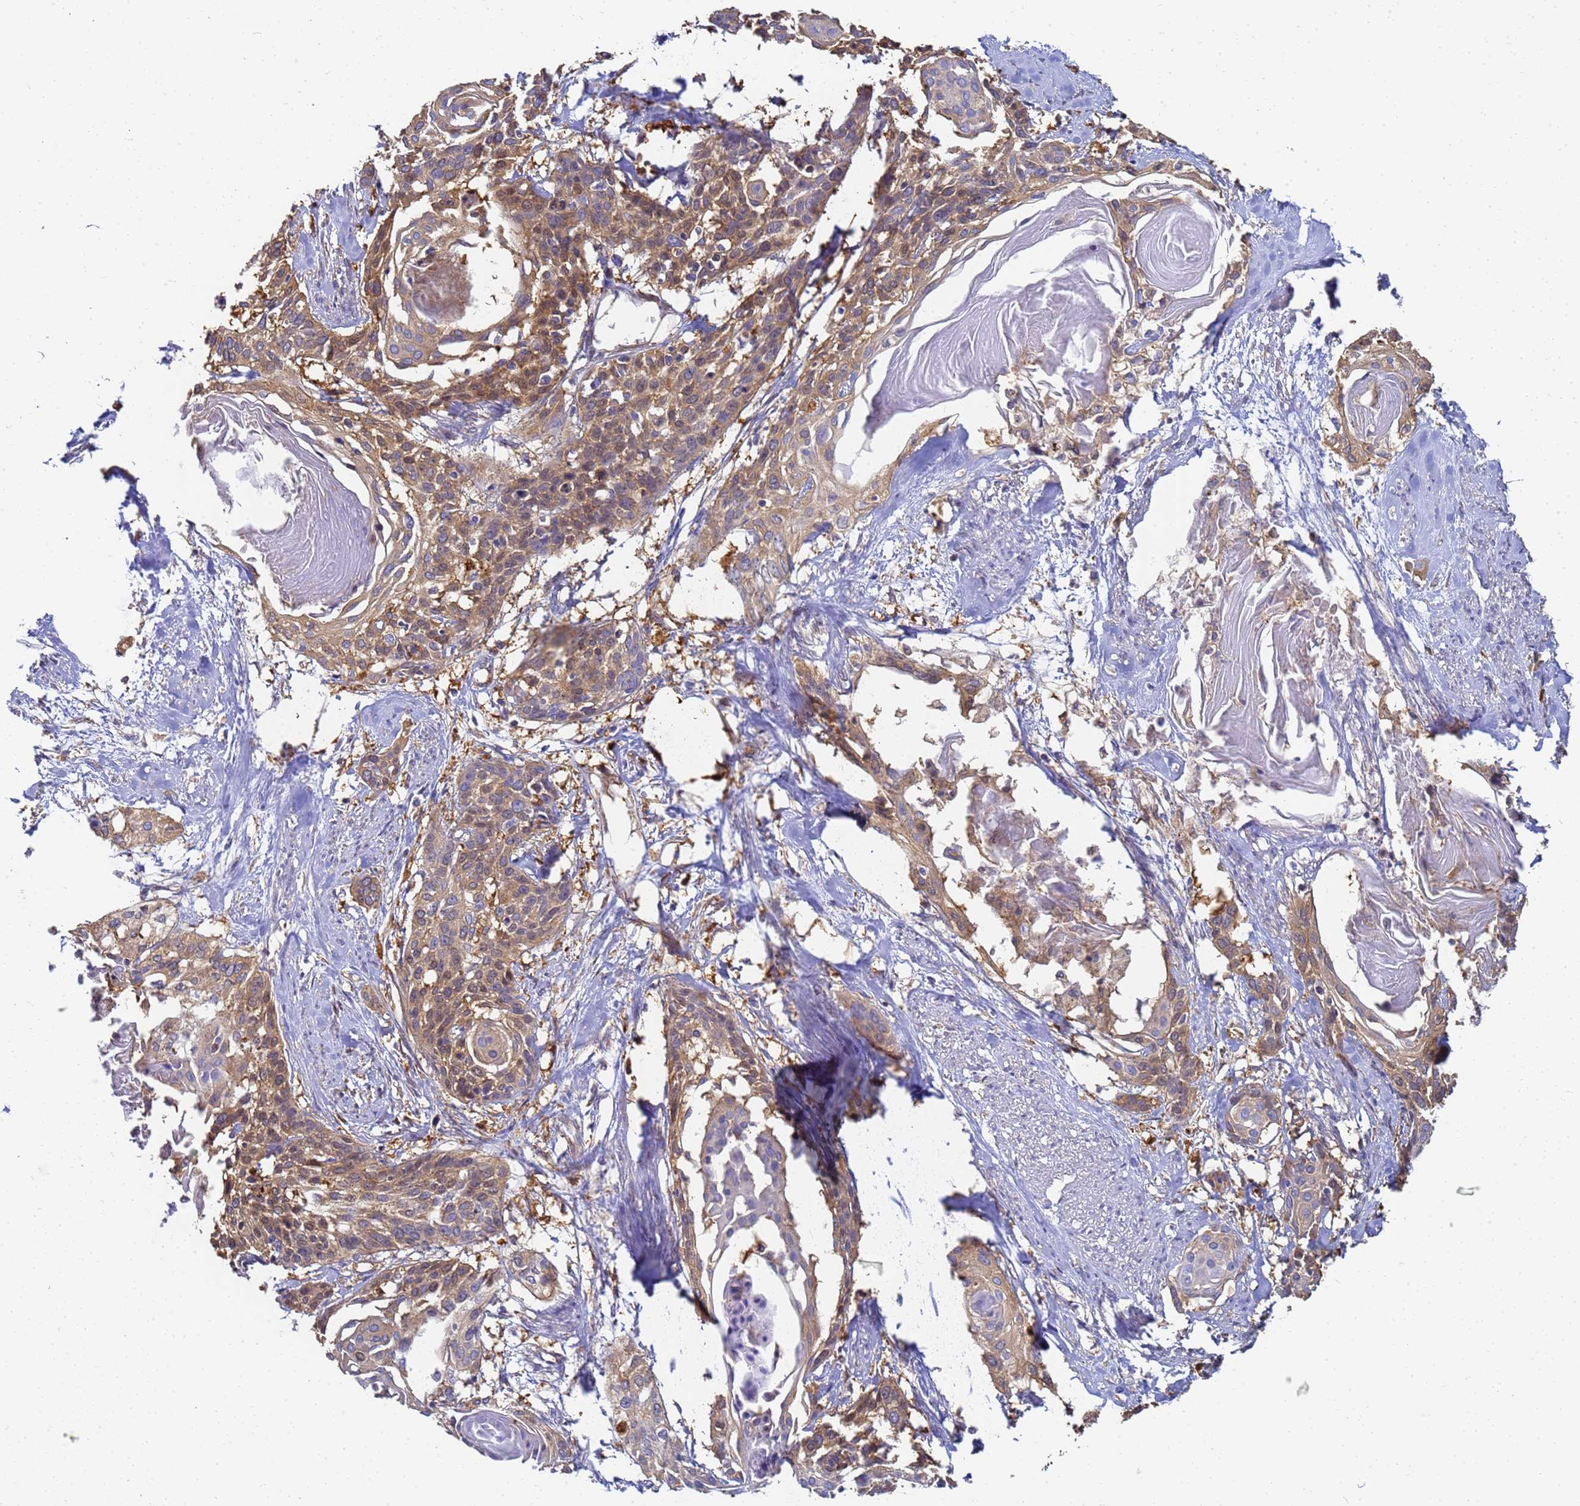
{"staining": {"intensity": "moderate", "quantity": ">75%", "location": "cytoplasmic/membranous"}, "tissue": "cervical cancer", "cell_type": "Tumor cells", "image_type": "cancer", "snomed": [{"axis": "morphology", "description": "Squamous cell carcinoma, NOS"}, {"axis": "topography", "description": "Cervix"}], "caption": "This histopathology image exhibits immunohistochemistry (IHC) staining of cervical squamous cell carcinoma, with medium moderate cytoplasmic/membranous staining in about >75% of tumor cells.", "gene": "NME1-NME2", "patient": {"sex": "female", "age": 57}}